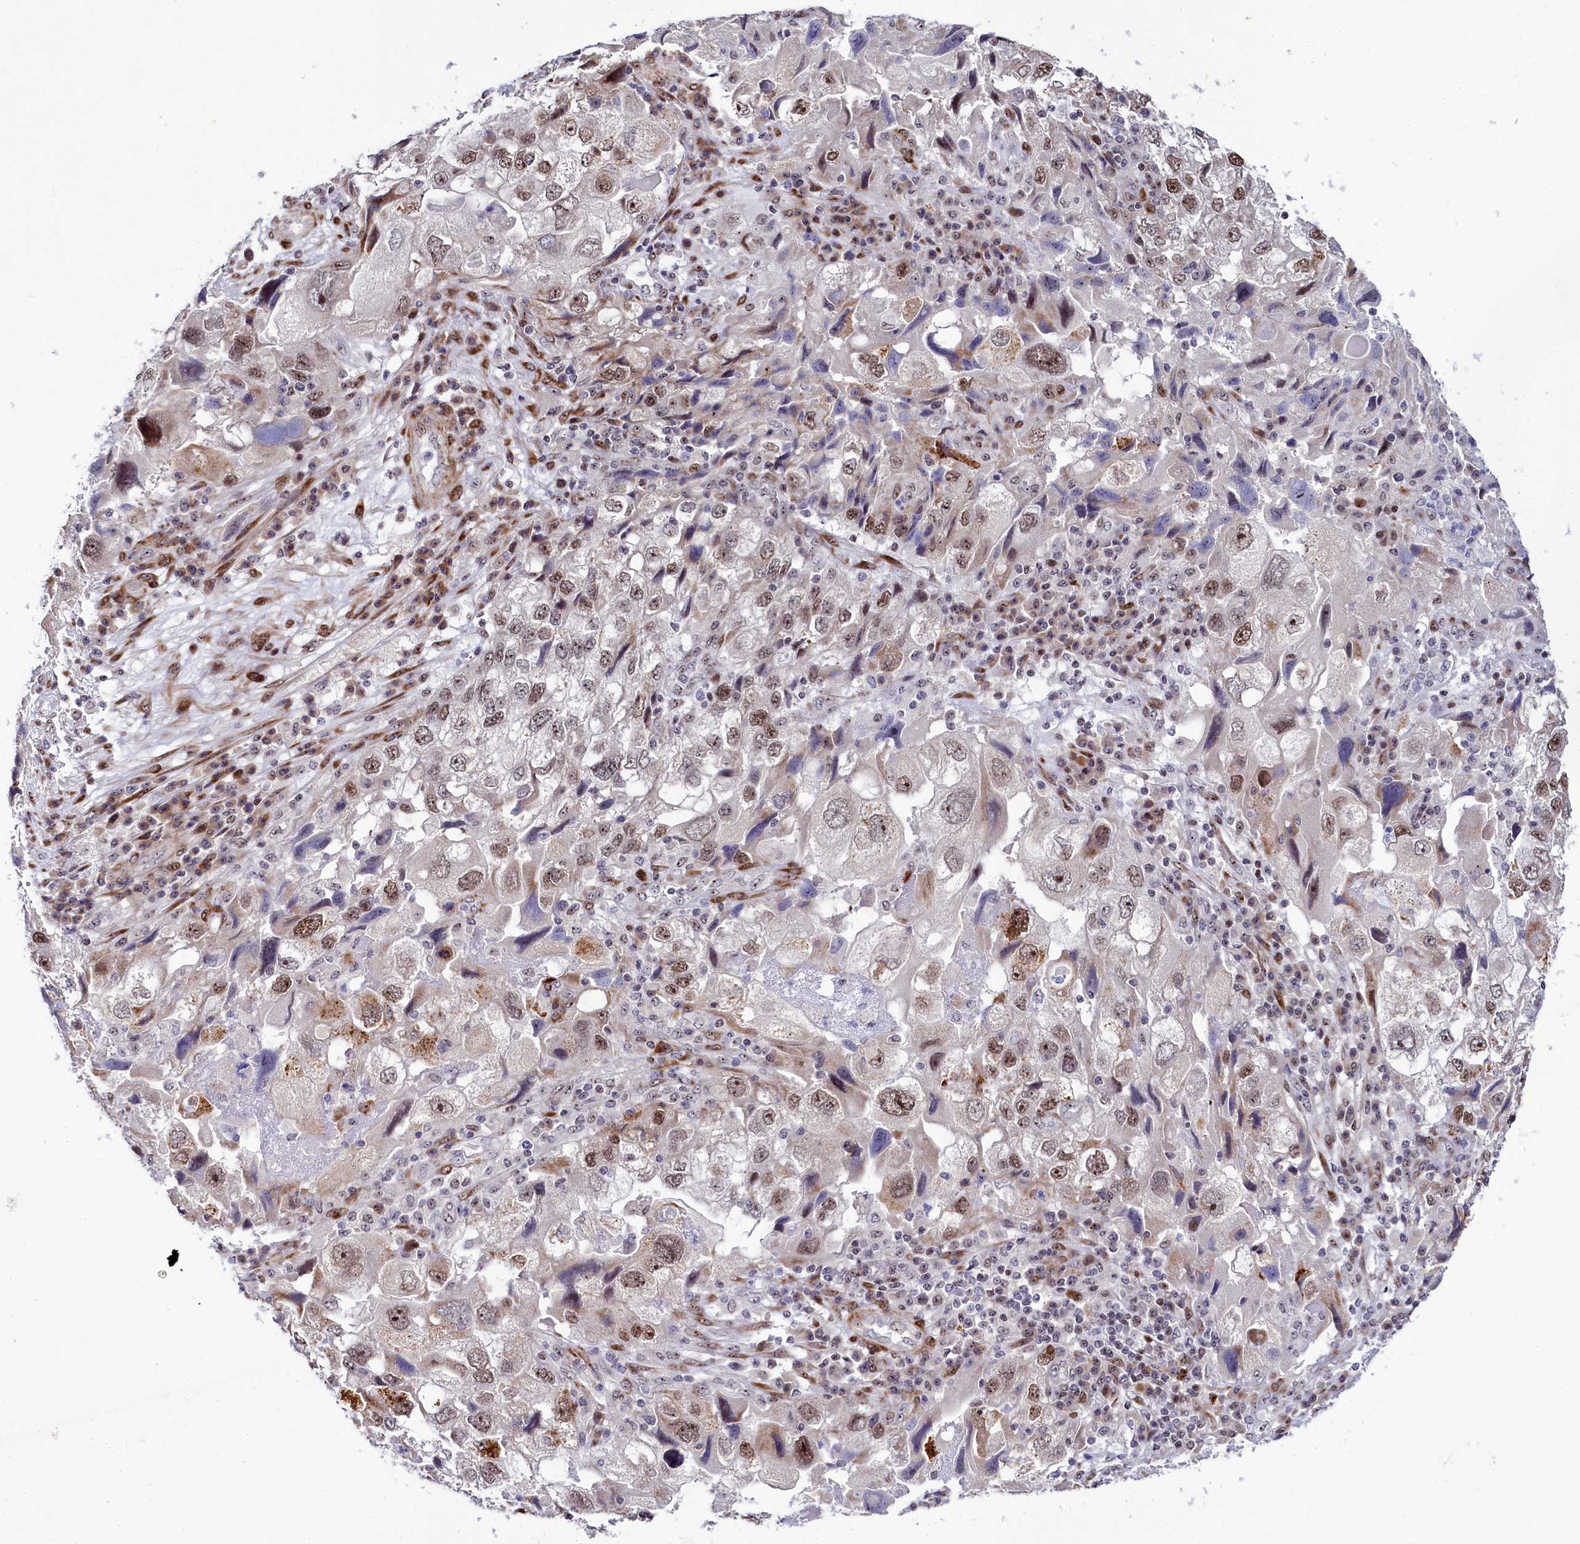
{"staining": {"intensity": "moderate", "quantity": "25%-75%", "location": "nuclear"}, "tissue": "endometrial cancer", "cell_type": "Tumor cells", "image_type": "cancer", "snomed": [{"axis": "morphology", "description": "Adenocarcinoma, NOS"}, {"axis": "topography", "description": "Endometrium"}], "caption": "A brown stain labels moderate nuclear expression of a protein in human endometrial adenocarcinoma tumor cells. (Brightfield microscopy of DAB IHC at high magnification).", "gene": "TCOF1", "patient": {"sex": "female", "age": 49}}